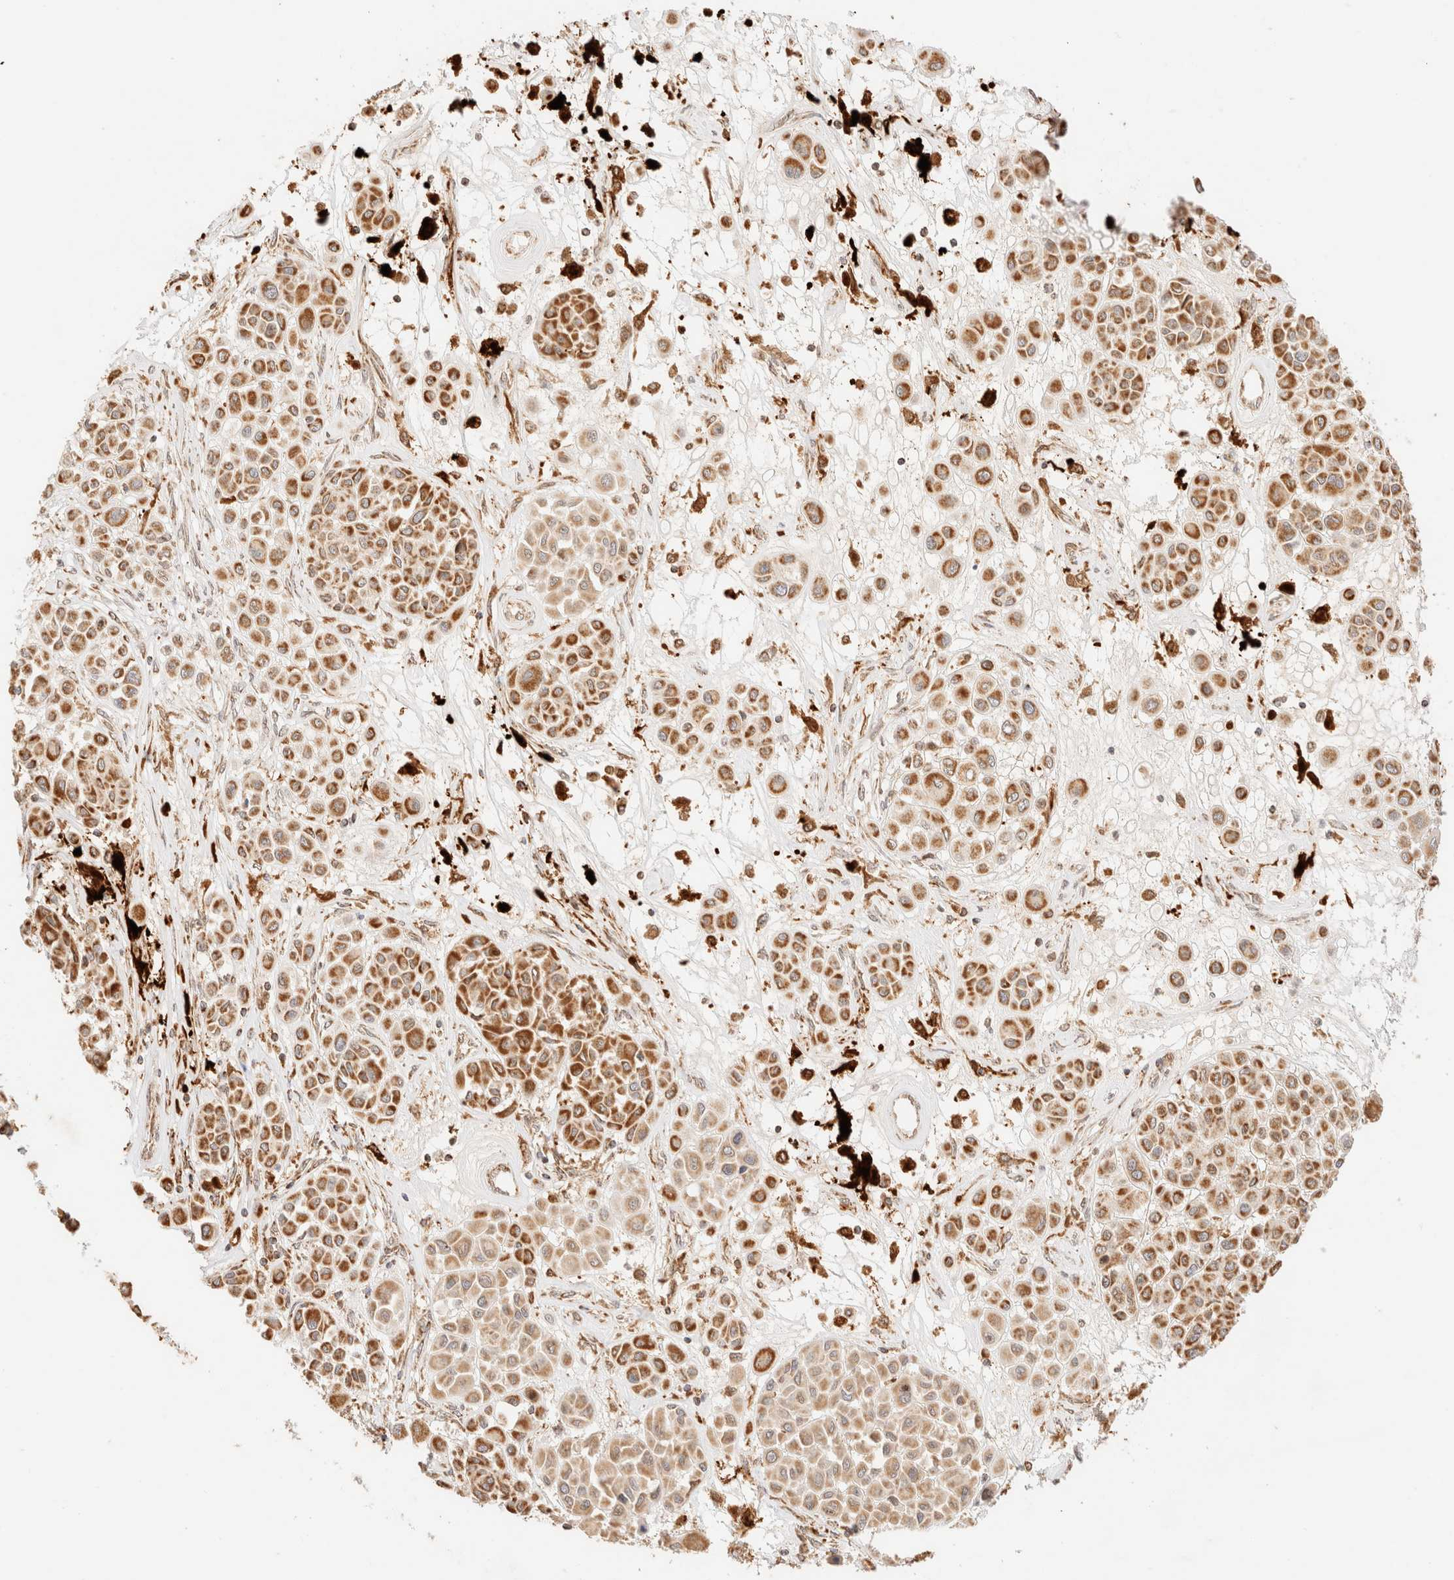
{"staining": {"intensity": "moderate", "quantity": ">75%", "location": "cytoplasmic/membranous"}, "tissue": "melanoma", "cell_type": "Tumor cells", "image_type": "cancer", "snomed": [{"axis": "morphology", "description": "Malignant melanoma, Metastatic site"}, {"axis": "topography", "description": "Soft tissue"}], "caption": "Human malignant melanoma (metastatic site) stained with a protein marker demonstrates moderate staining in tumor cells.", "gene": "TACO1", "patient": {"sex": "male", "age": 41}}